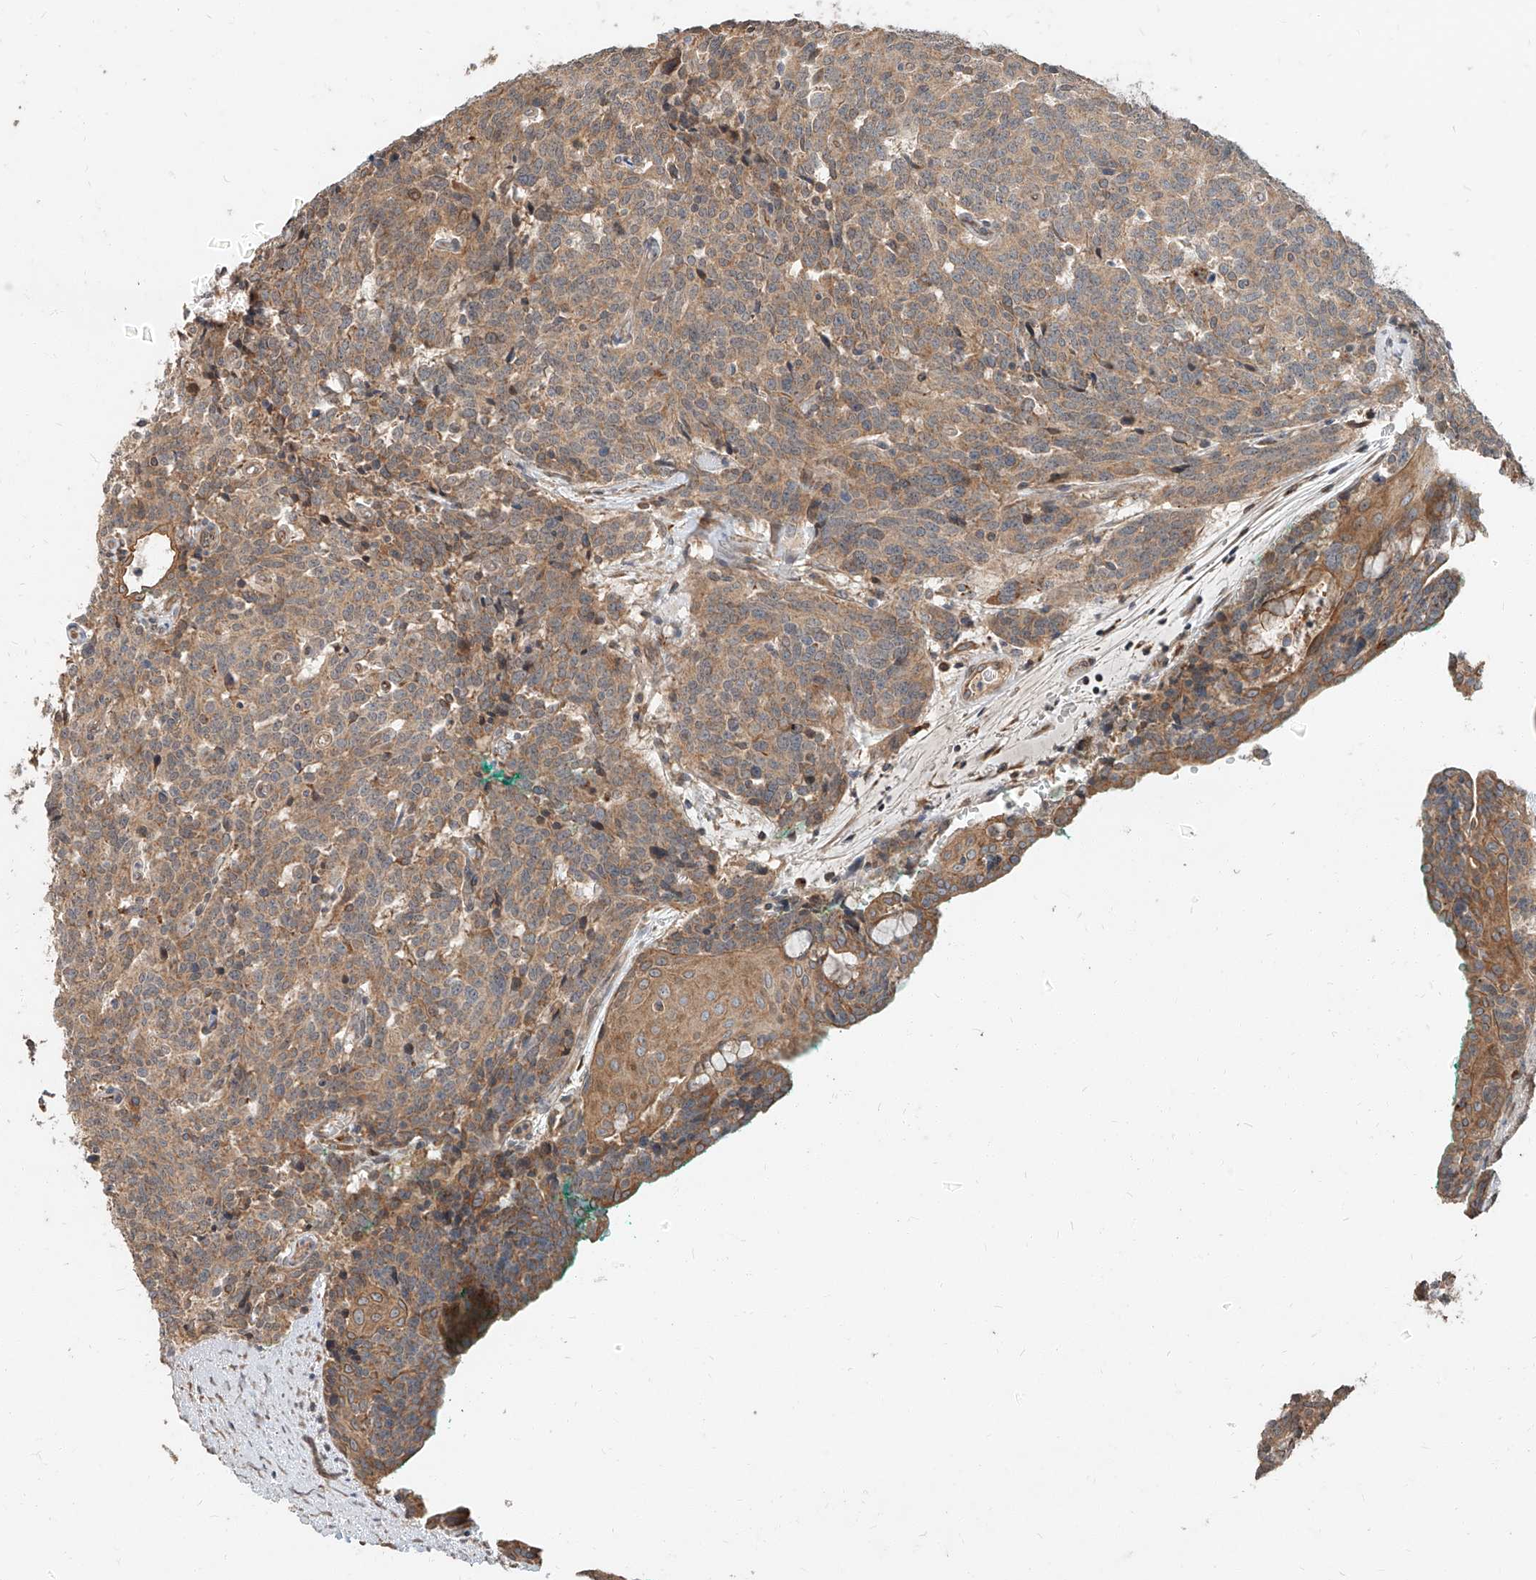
{"staining": {"intensity": "moderate", "quantity": ">75%", "location": "cytoplasmic/membranous"}, "tissue": "carcinoid", "cell_type": "Tumor cells", "image_type": "cancer", "snomed": [{"axis": "morphology", "description": "Carcinoid, malignant, NOS"}, {"axis": "topography", "description": "Lung"}], "caption": "About >75% of tumor cells in carcinoid show moderate cytoplasmic/membranous protein expression as visualized by brown immunohistochemical staining.", "gene": "STX19", "patient": {"sex": "female", "age": 46}}